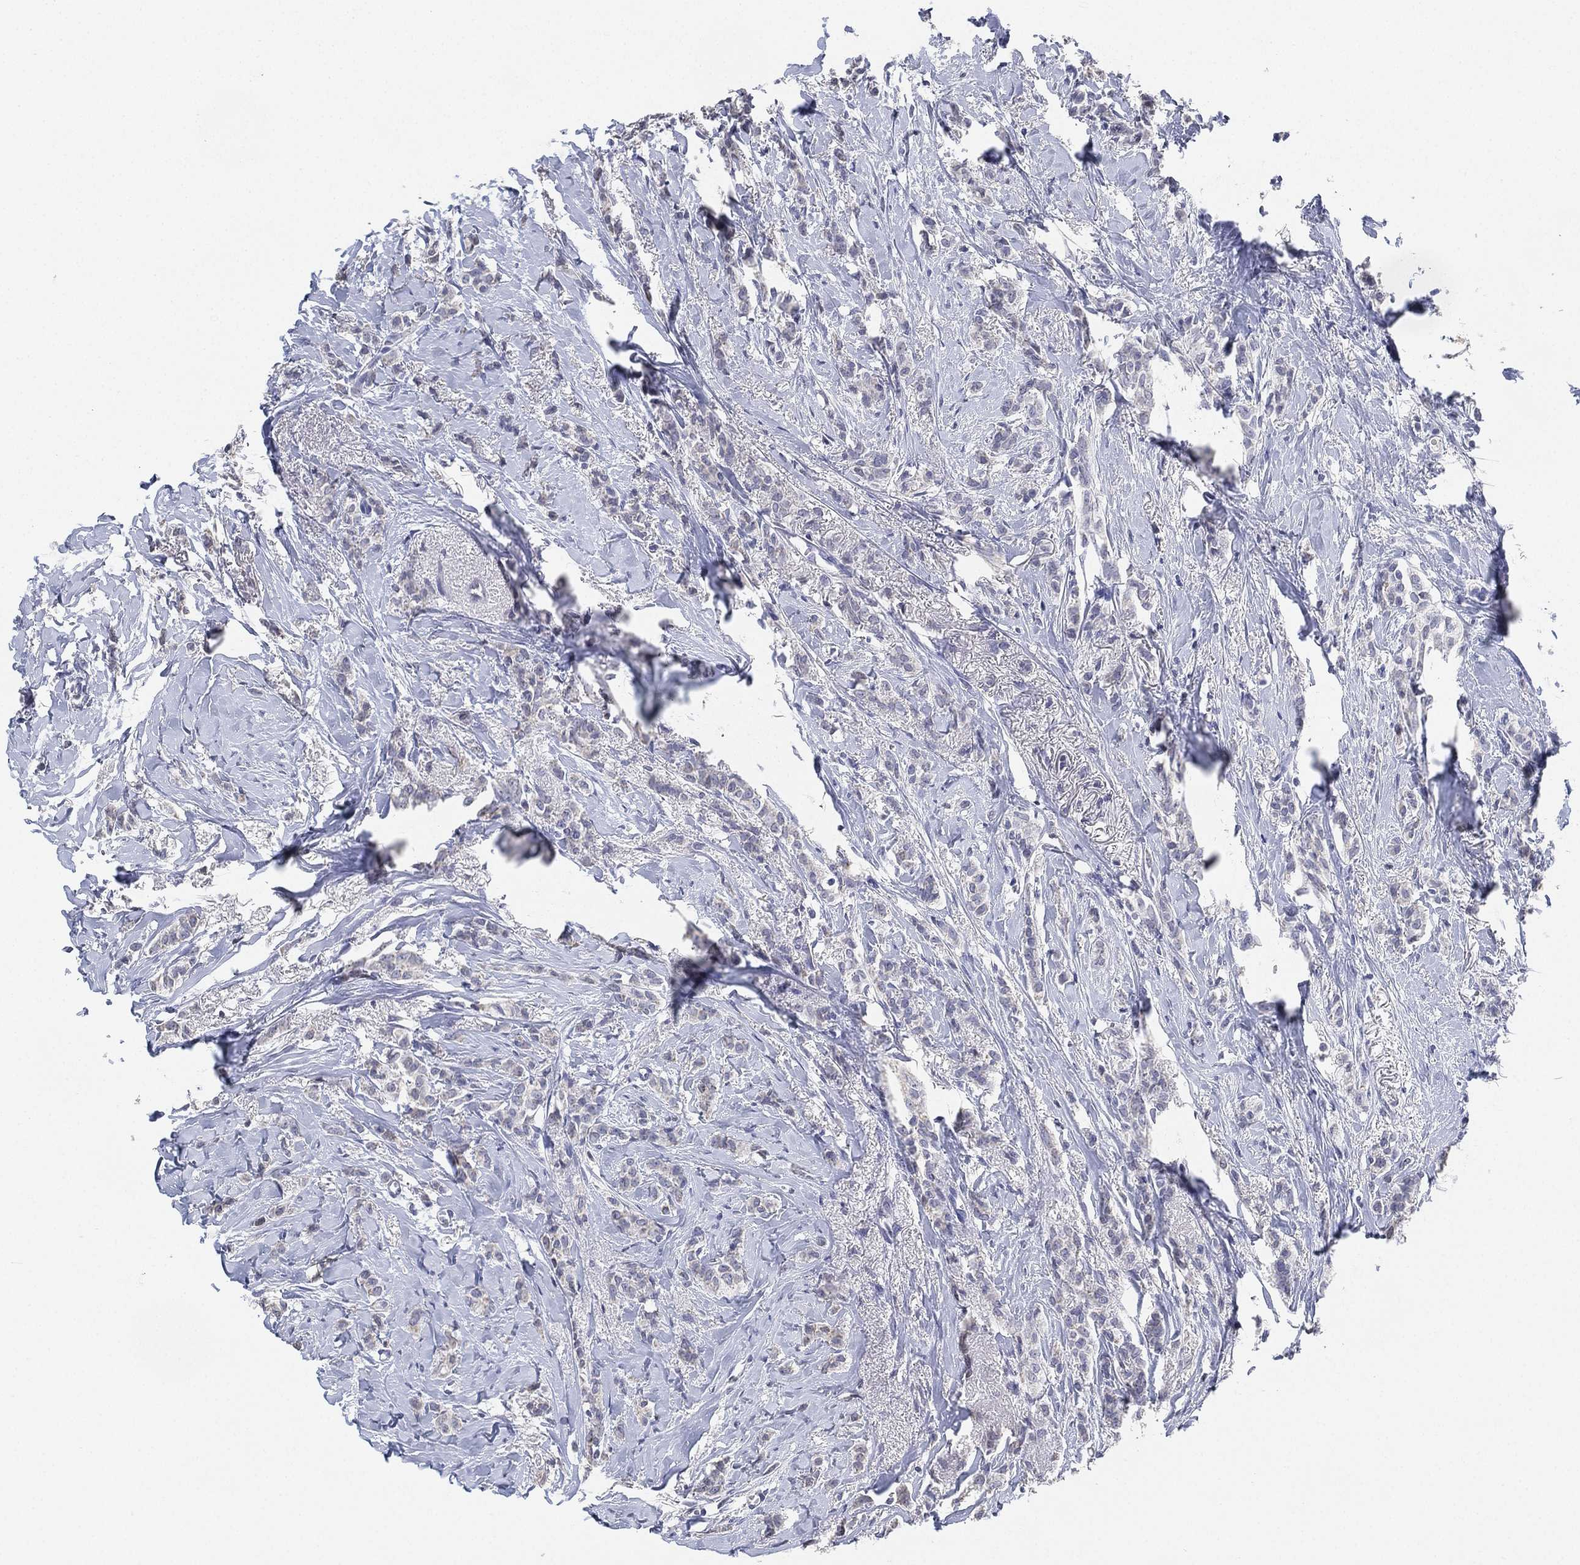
{"staining": {"intensity": "negative", "quantity": "none", "location": "none"}, "tissue": "breast cancer", "cell_type": "Tumor cells", "image_type": "cancer", "snomed": [{"axis": "morphology", "description": "Duct carcinoma"}, {"axis": "topography", "description": "Breast"}], "caption": "The image demonstrates no staining of tumor cells in breast cancer.", "gene": "IYD", "patient": {"sex": "female", "age": 85}}